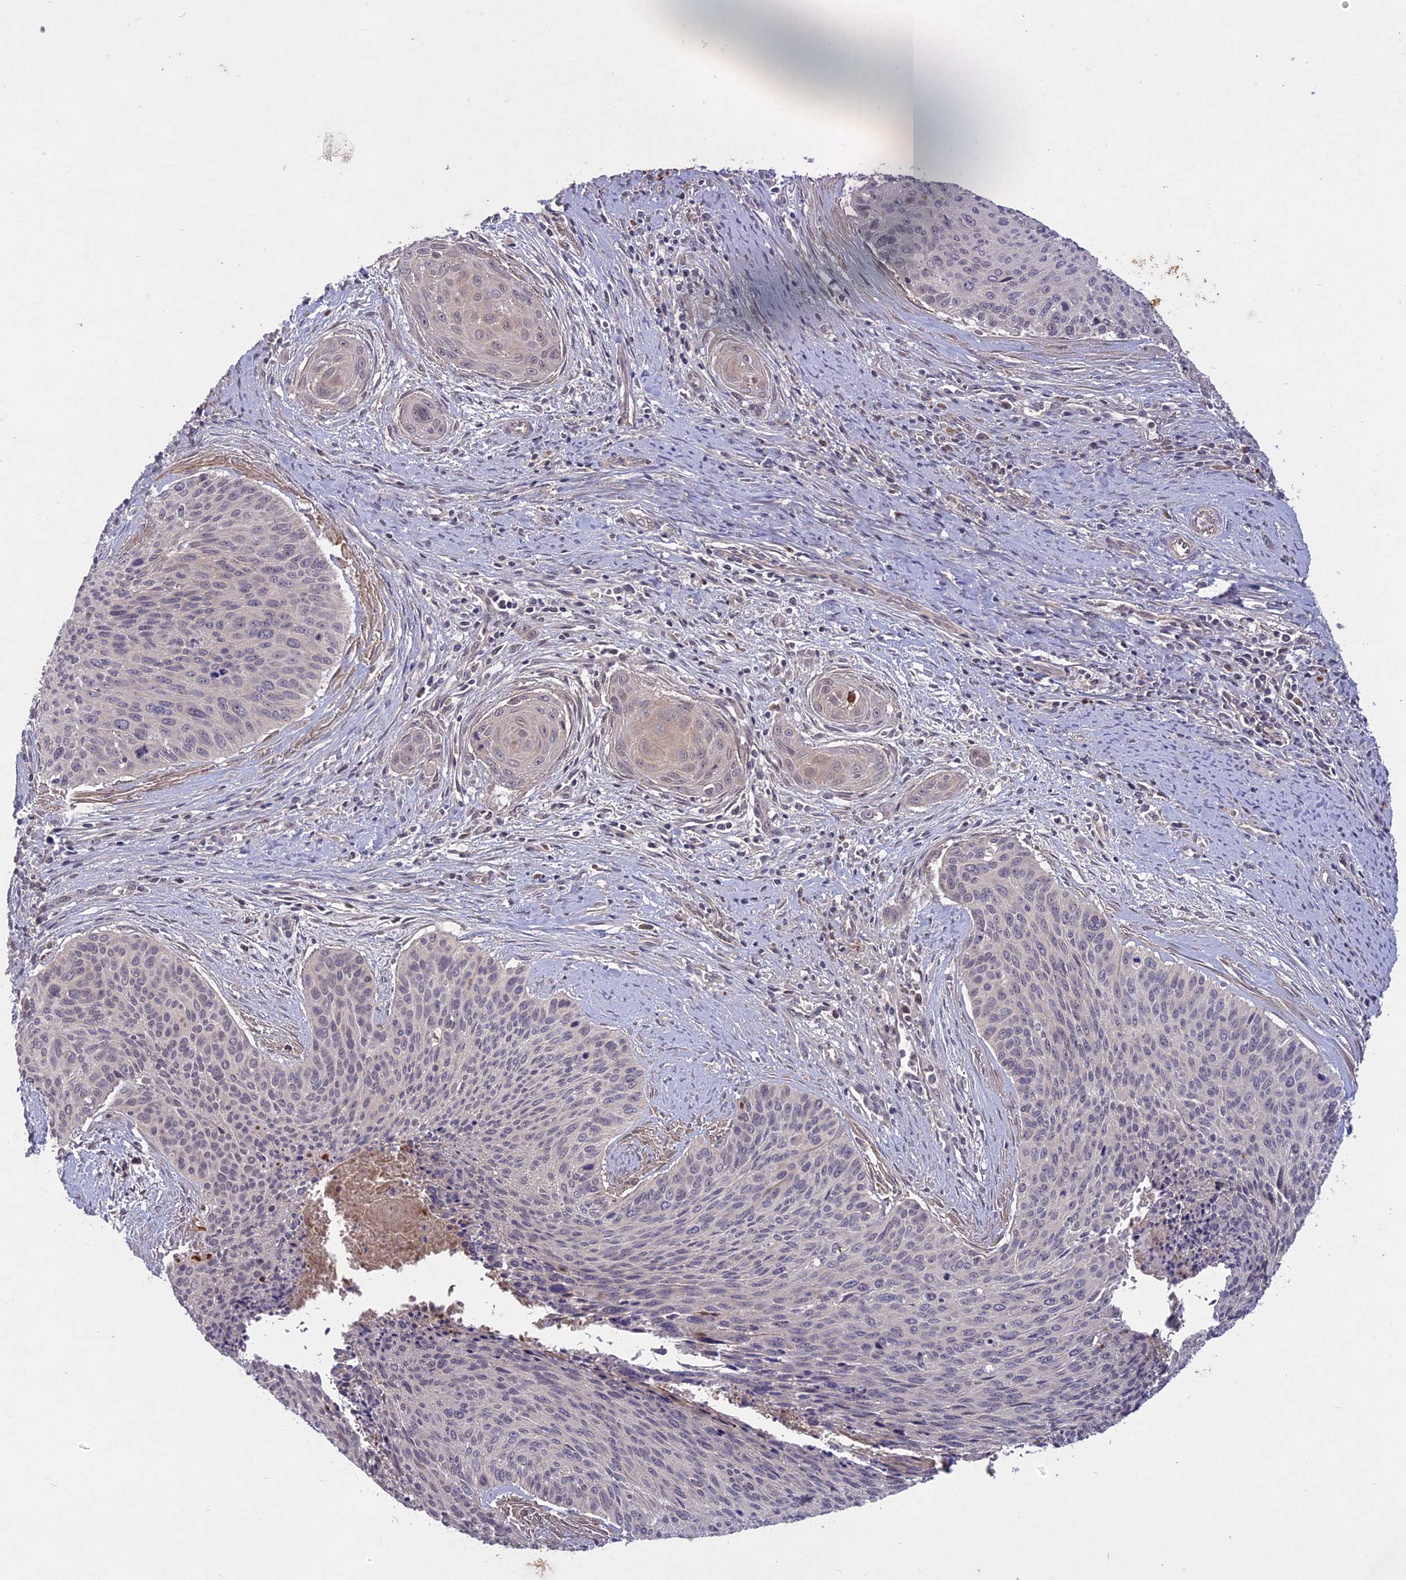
{"staining": {"intensity": "negative", "quantity": "none", "location": "none"}, "tissue": "cervical cancer", "cell_type": "Tumor cells", "image_type": "cancer", "snomed": [{"axis": "morphology", "description": "Squamous cell carcinoma, NOS"}, {"axis": "topography", "description": "Cervix"}], "caption": "A histopathology image of human squamous cell carcinoma (cervical) is negative for staining in tumor cells.", "gene": "ADO", "patient": {"sex": "female", "age": 55}}